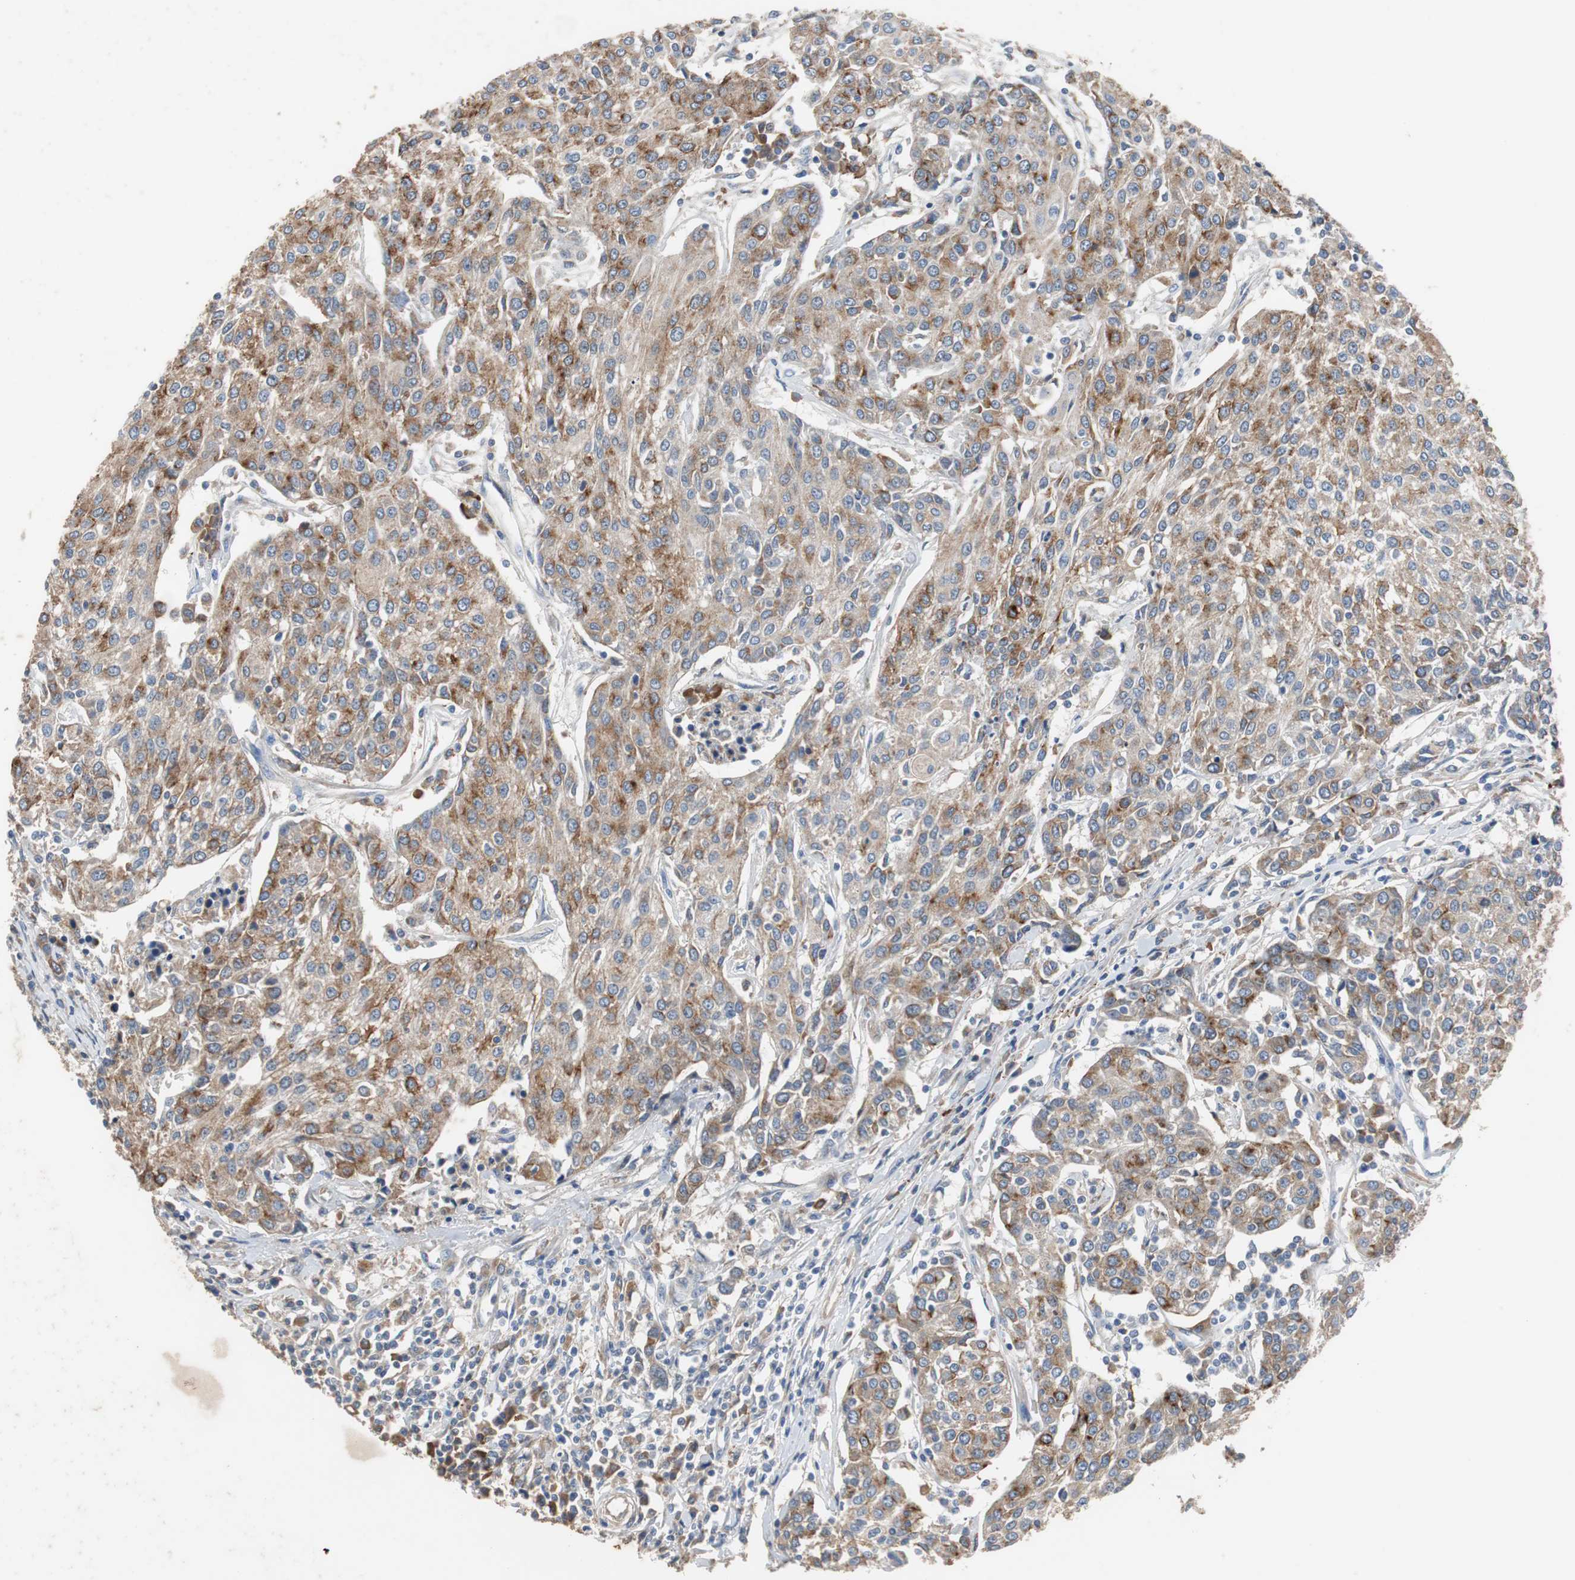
{"staining": {"intensity": "moderate", "quantity": ">75%", "location": "cytoplasmic/membranous"}, "tissue": "urothelial cancer", "cell_type": "Tumor cells", "image_type": "cancer", "snomed": [{"axis": "morphology", "description": "Urothelial carcinoma, High grade"}, {"axis": "topography", "description": "Urinary bladder"}], "caption": "The micrograph exhibits immunohistochemical staining of urothelial carcinoma (high-grade). There is moderate cytoplasmic/membranous positivity is appreciated in approximately >75% of tumor cells.", "gene": "SORT1", "patient": {"sex": "female", "age": 85}}